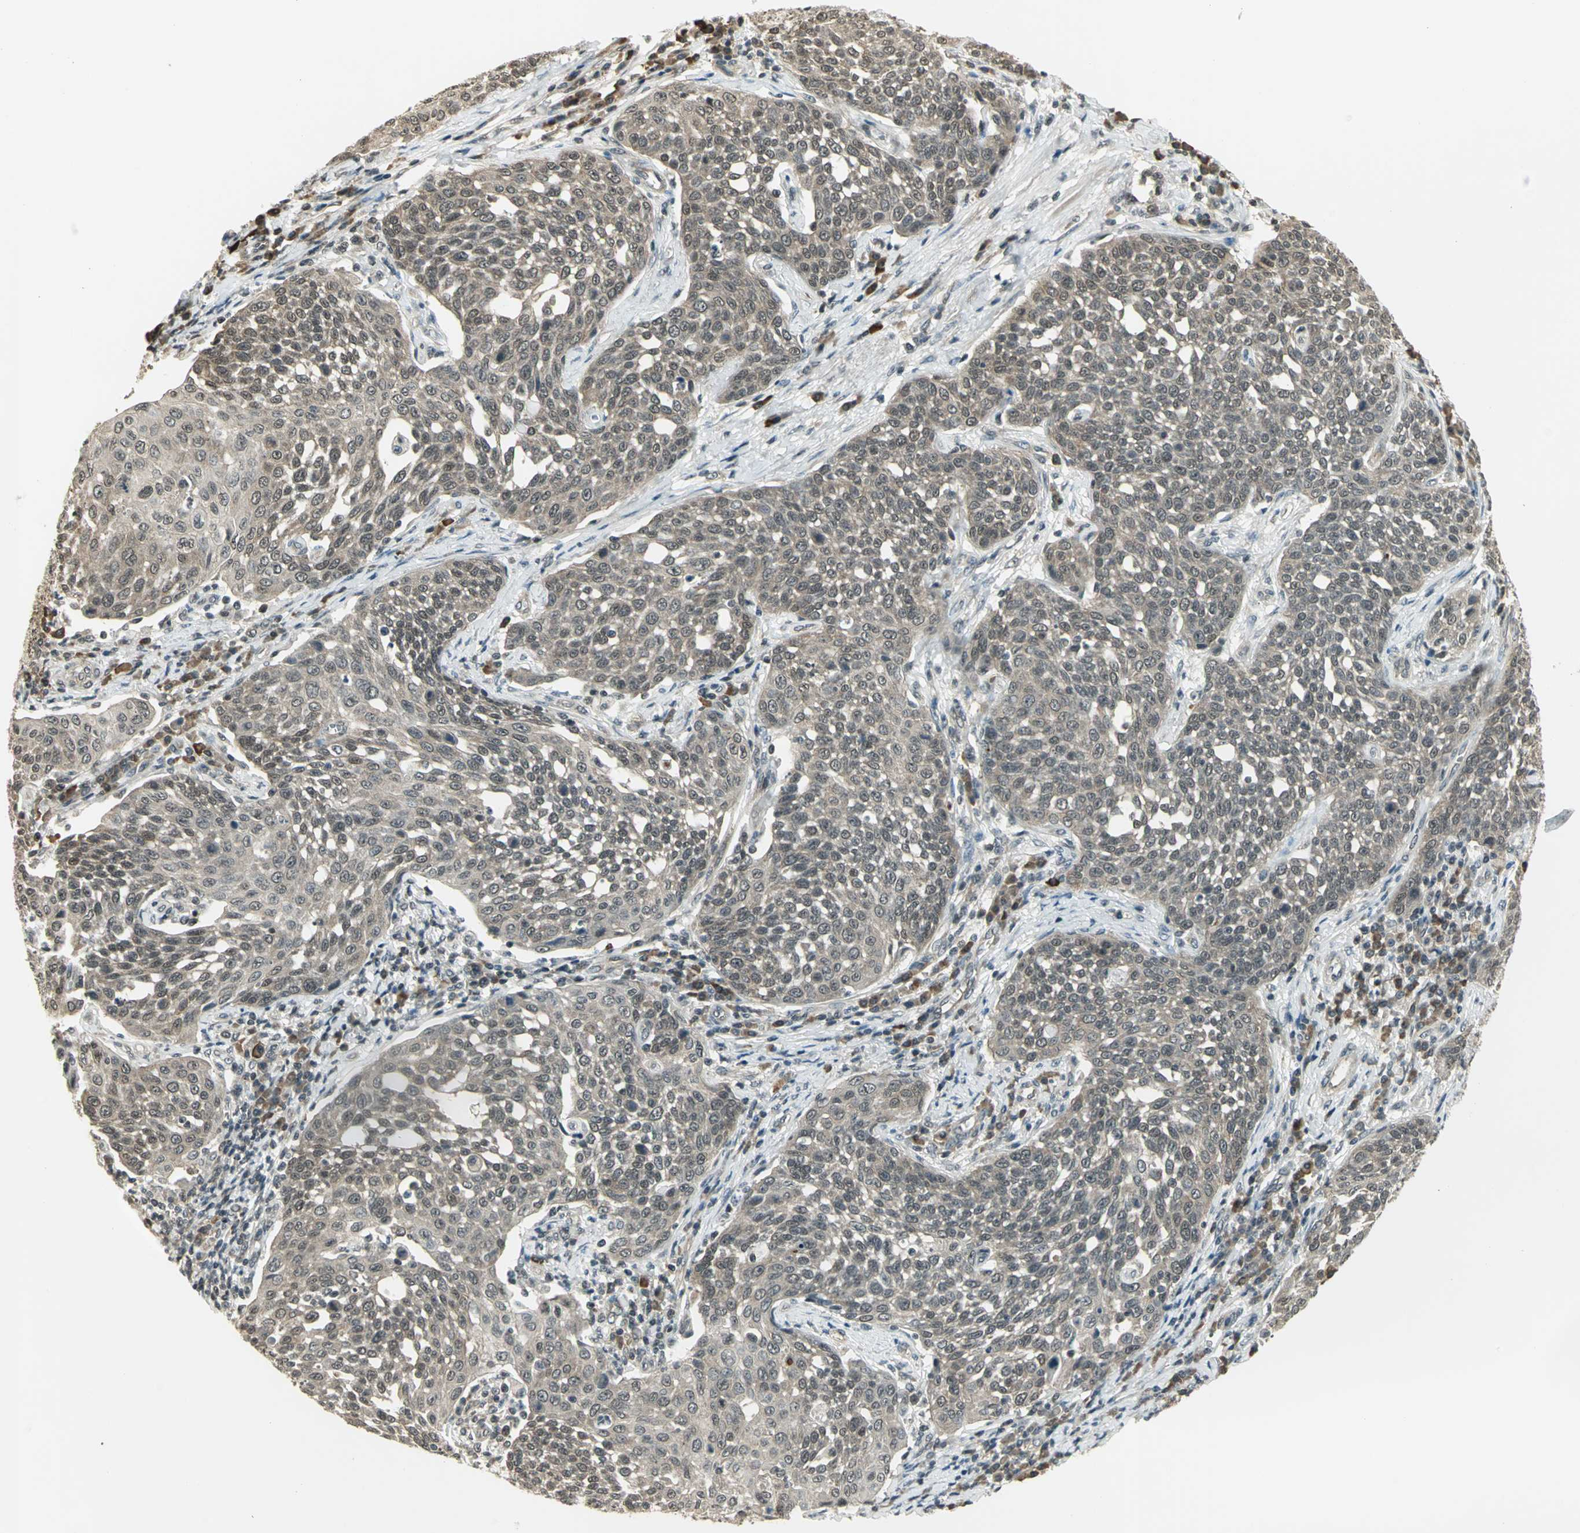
{"staining": {"intensity": "weak", "quantity": ">75%", "location": "cytoplasmic/membranous"}, "tissue": "cervical cancer", "cell_type": "Tumor cells", "image_type": "cancer", "snomed": [{"axis": "morphology", "description": "Squamous cell carcinoma, NOS"}, {"axis": "topography", "description": "Cervix"}], "caption": "Cervical cancer tissue shows weak cytoplasmic/membranous positivity in about >75% of tumor cells", "gene": "CDC34", "patient": {"sex": "female", "age": 34}}